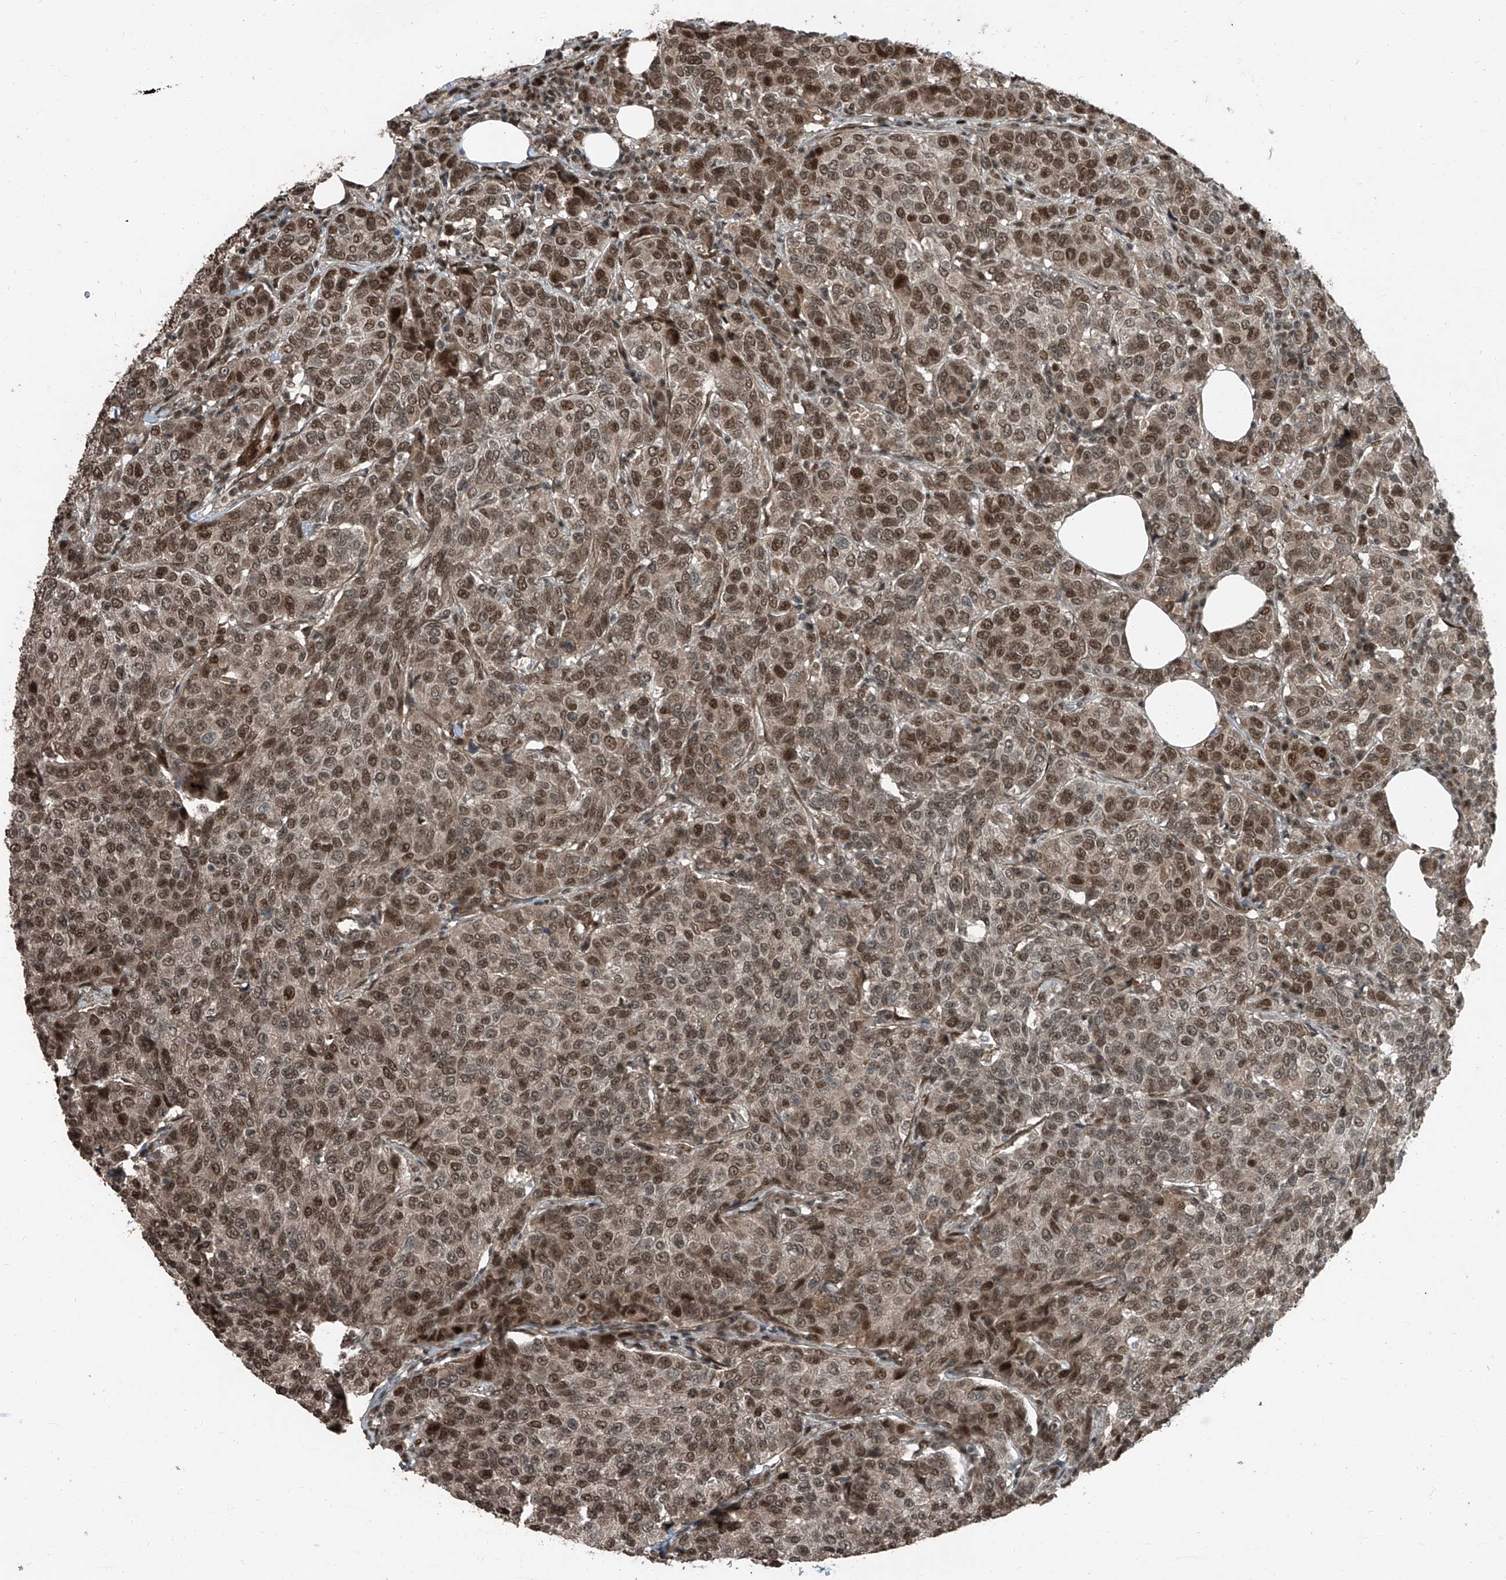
{"staining": {"intensity": "moderate", "quantity": ">75%", "location": "nuclear"}, "tissue": "breast cancer", "cell_type": "Tumor cells", "image_type": "cancer", "snomed": [{"axis": "morphology", "description": "Duct carcinoma"}, {"axis": "topography", "description": "Breast"}], "caption": "Immunohistochemical staining of infiltrating ductal carcinoma (breast) exhibits moderate nuclear protein positivity in about >75% of tumor cells.", "gene": "ZNF570", "patient": {"sex": "female", "age": 55}}